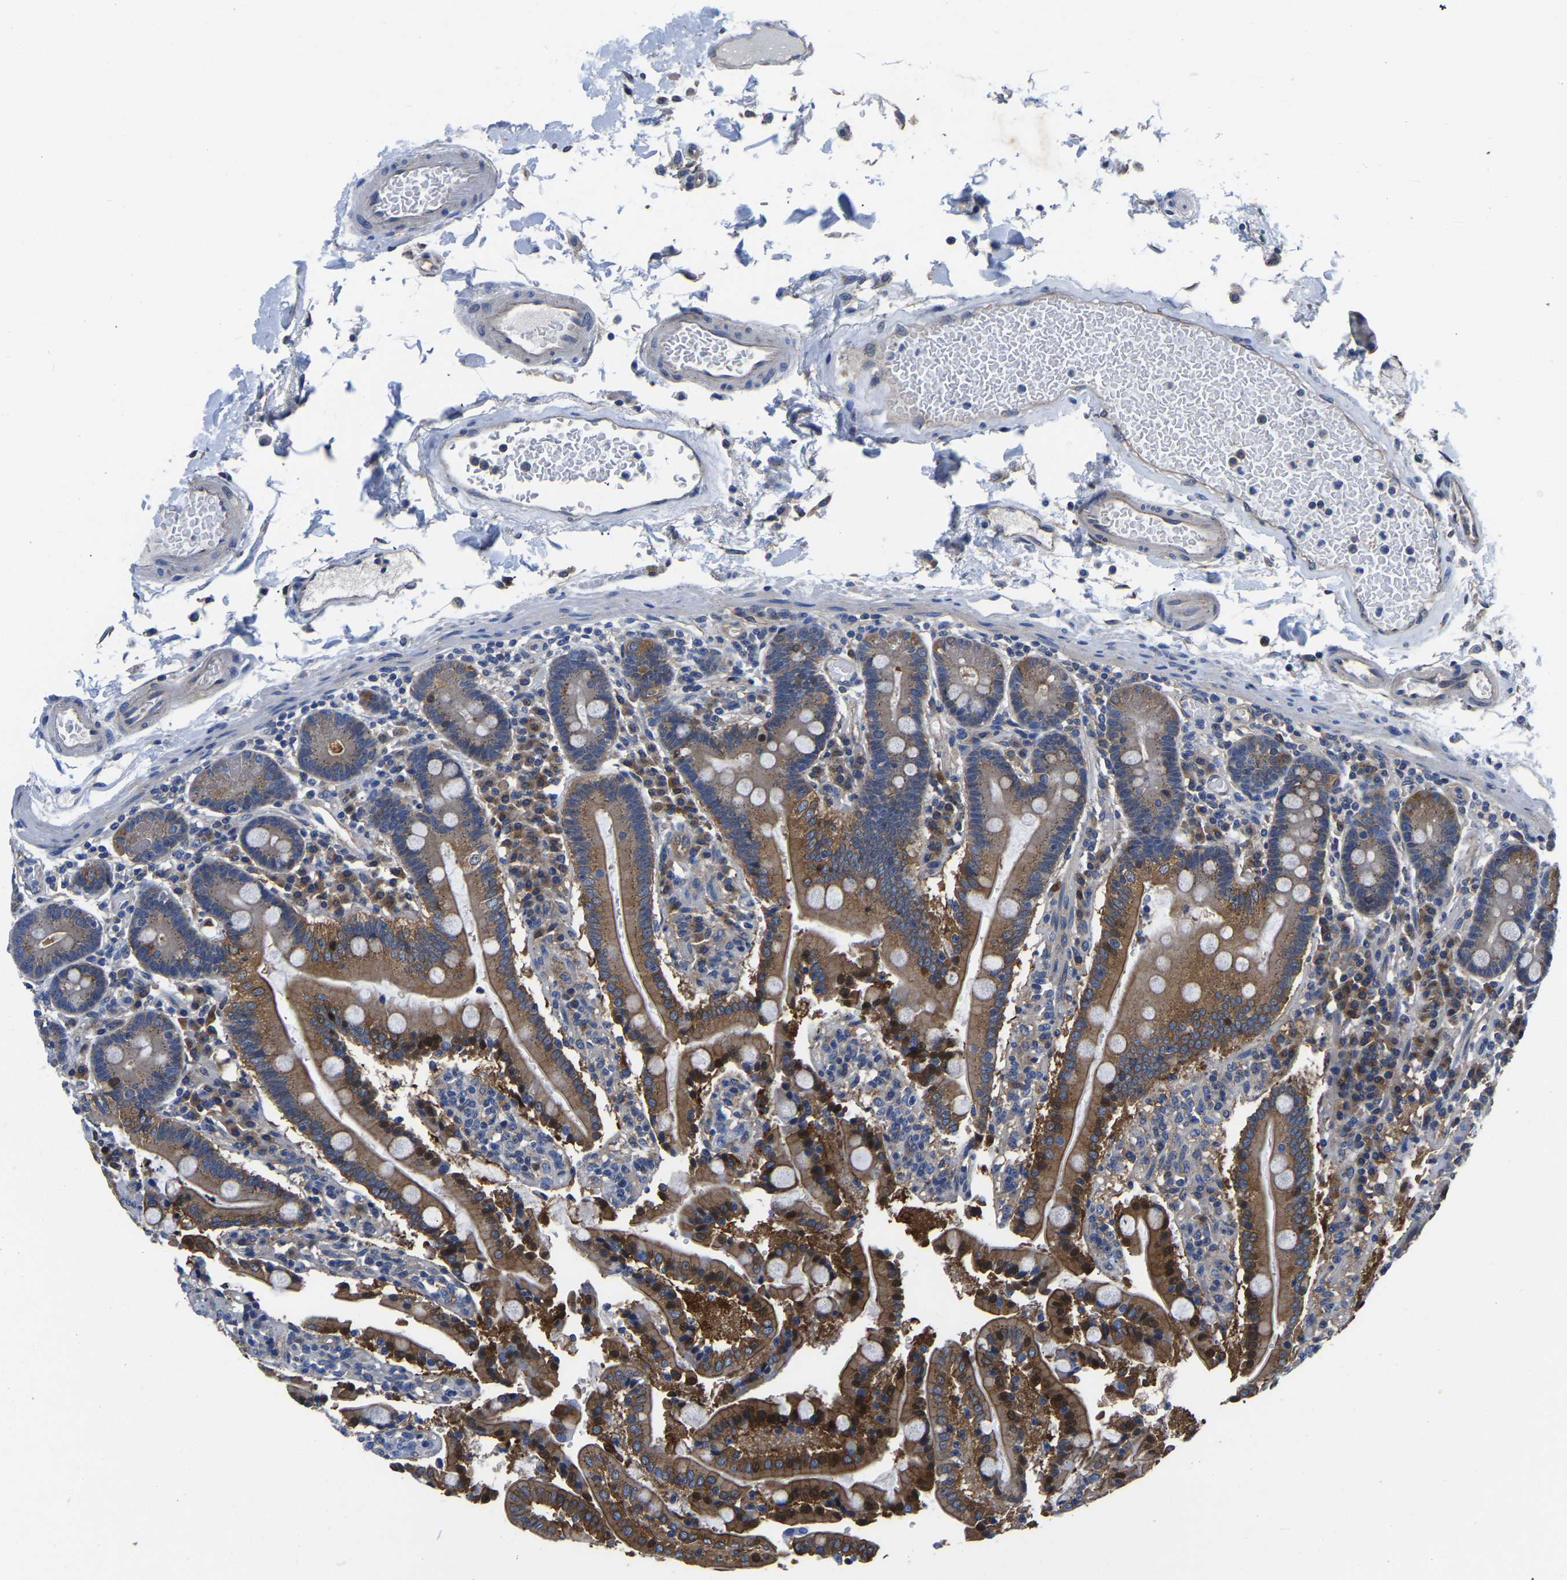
{"staining": {"intensity": "strong", "quantity": "25%-75%", "location": "cytoplasmic/membranous"}, "tissue": "duodenum", "cell_type": "Glandular cells", "image_type": "normal", "snomed": [{"axis": "morphology", "description": "Normal tissue, NOS"}, {"axis": "topography", "description": "Small intestine, NOS"}], "caption": "A micrograph of duodenum stained for a protein displays strong cytoplasmic/membranous brown staining in glandular cells. The staining was performed using DAB, with brown indicating positive protein expression. Nuclei are stained blue with hematoxylin.", "gene": "TFG", "patient": {"sex": "female", "age": 71}}